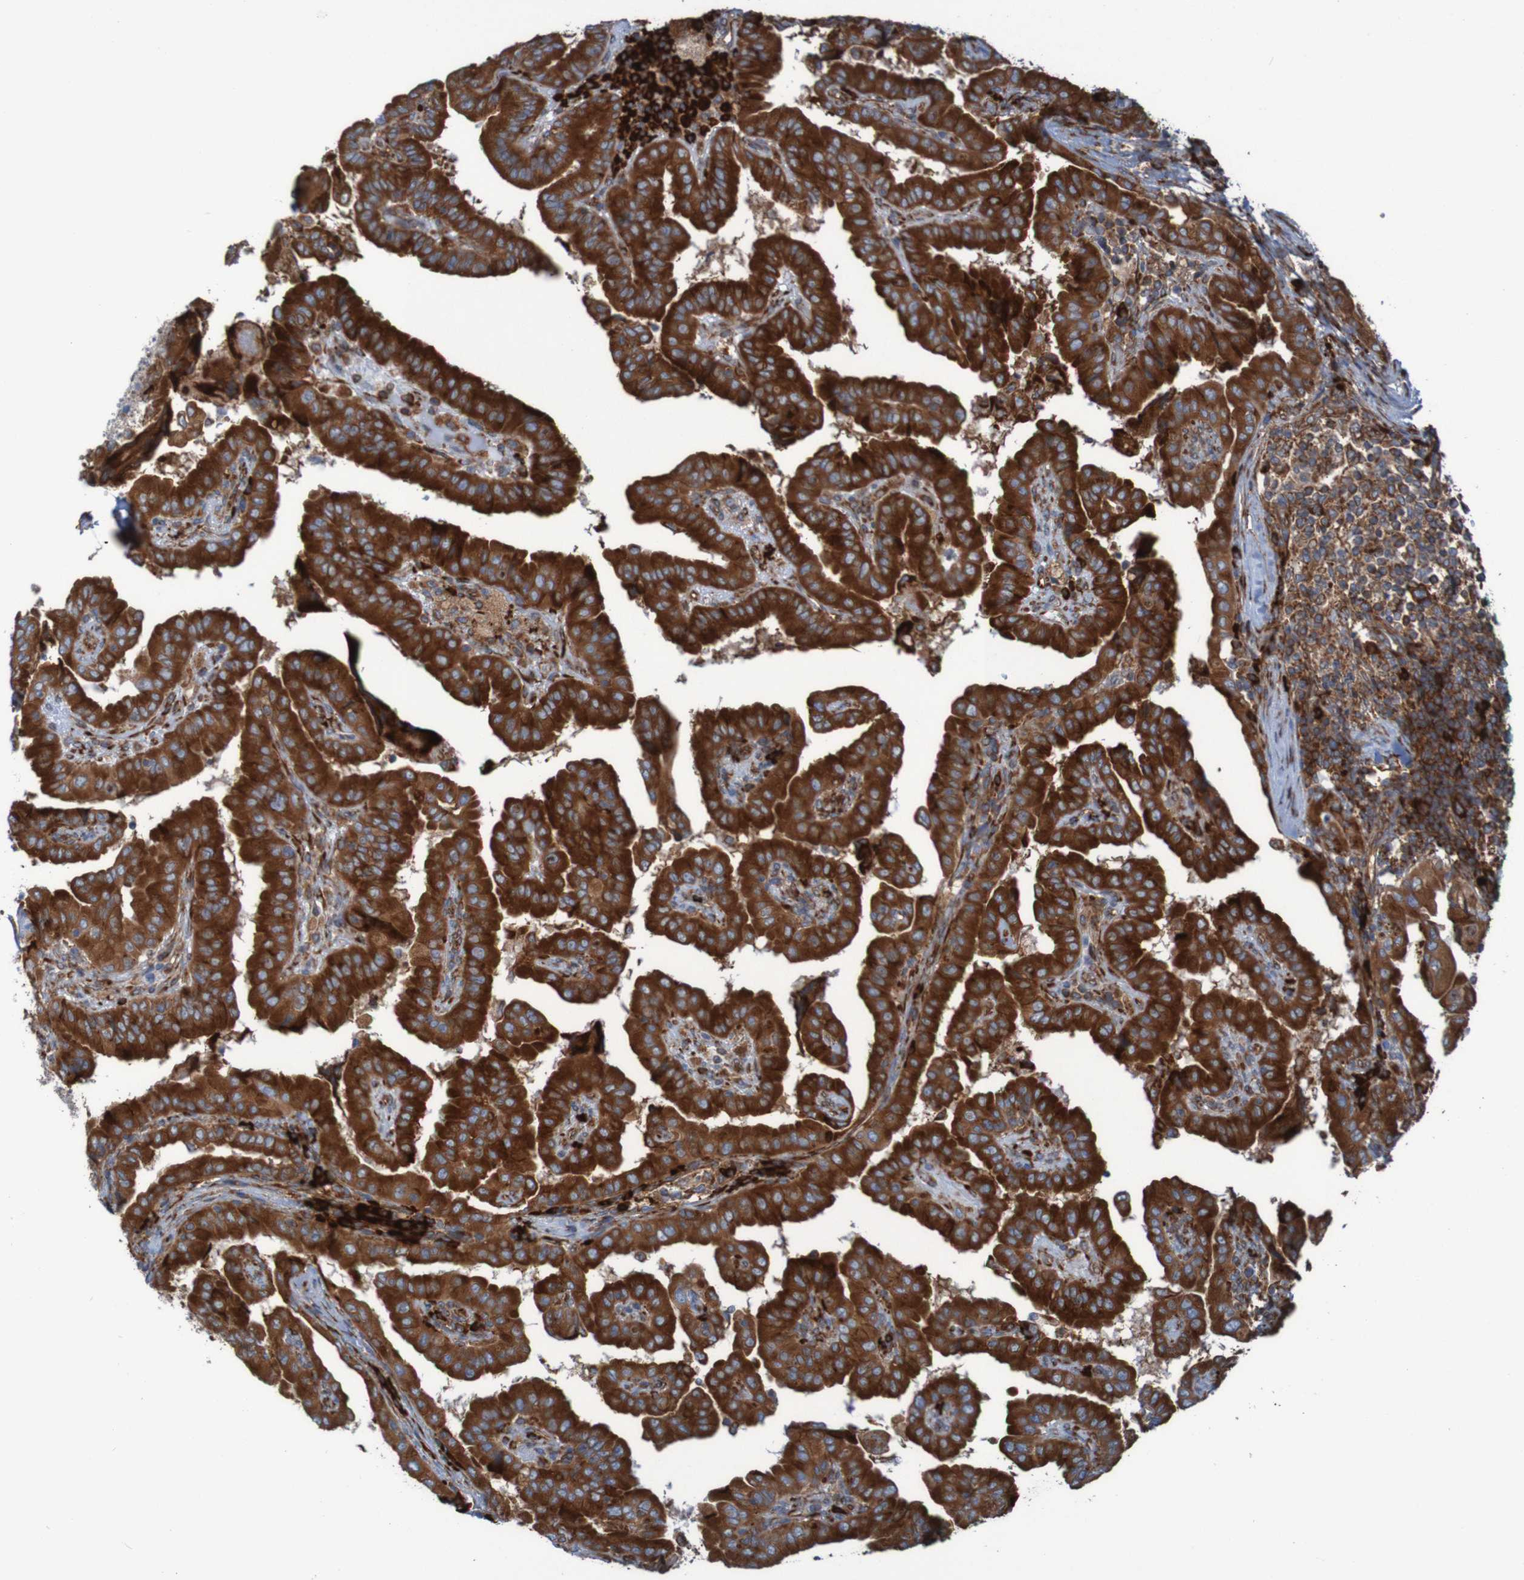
{"staining": {"intensity": "strong", "quantity": ">75%", "location": "cytoplasmic/membranous"}, "tissue": "thyroid cancer", "cell_type": "Tumor cells", "image_type": "cancer", "snomed": [{"axis": "morphology", "description": "Papillary adenocarcinoma, NOS"}, {"axis": "topography", "description": "Thyroid gland"}], "caption": "Tumor cells exhibit high levels of strong cytoplasmic/membranous staining in about >75% of cells in thyroid cancer.", "gene": "RPL10", "patient": {"sex": "male", "age": 33}}